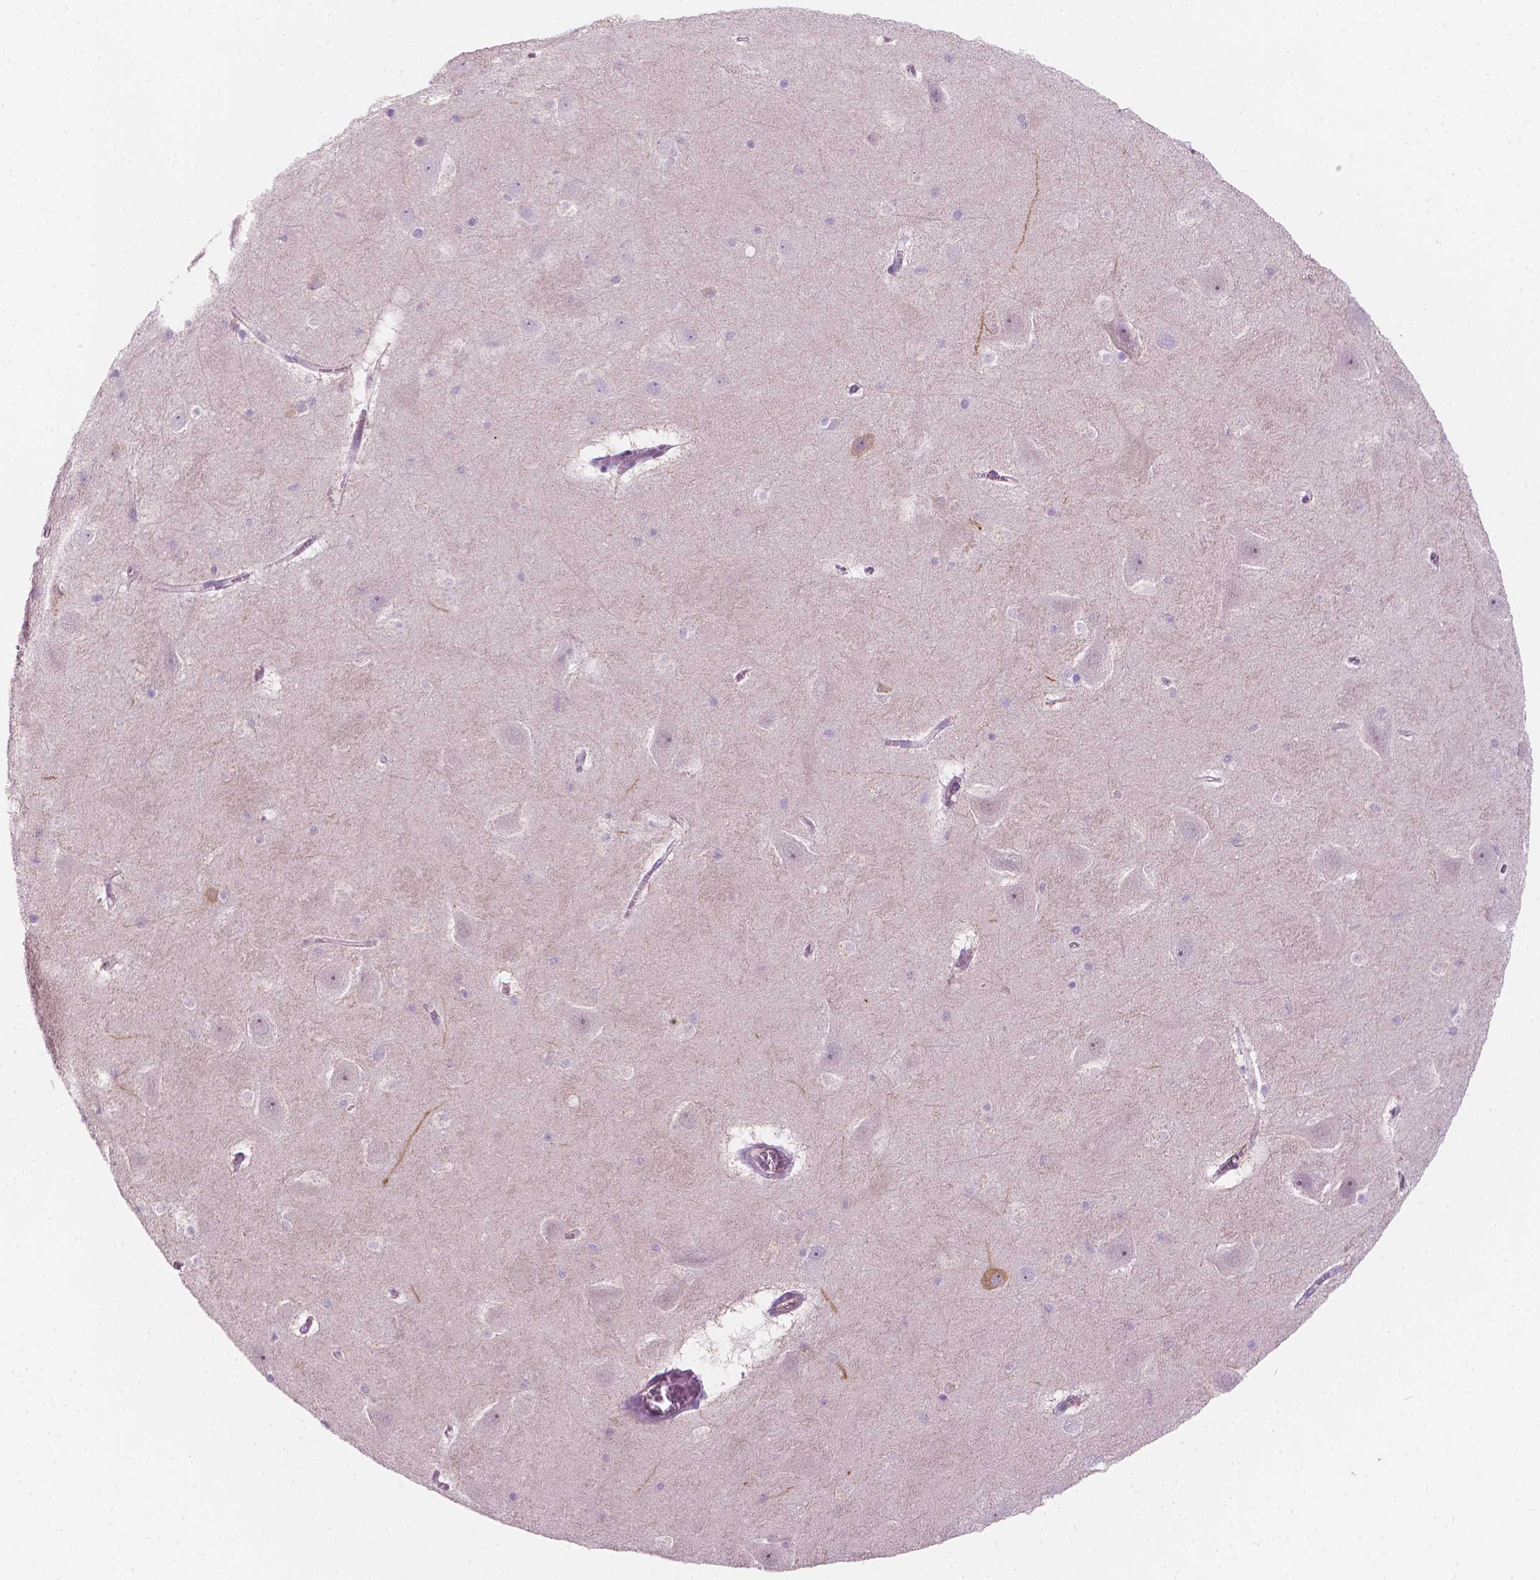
{"staining": {"intensity": "negative", "quantity": "none", "location": "none"}, "tissue": "hippocampus", "cell_type": "Glial cells", "image_type": "normal", "snomed": [{"axis": "morphology", "description": "Normal tissue, NOS"}, {"axis": "topography", "description": "Hippocampus"}], "caption": "A high-resolution histopathology image shows IHC staining of unremarkable hippocampus, which reveals no significant positivity in glial cells.", "gene": "NOS1AP", "patient": {"sex": "male", "age": 45}}